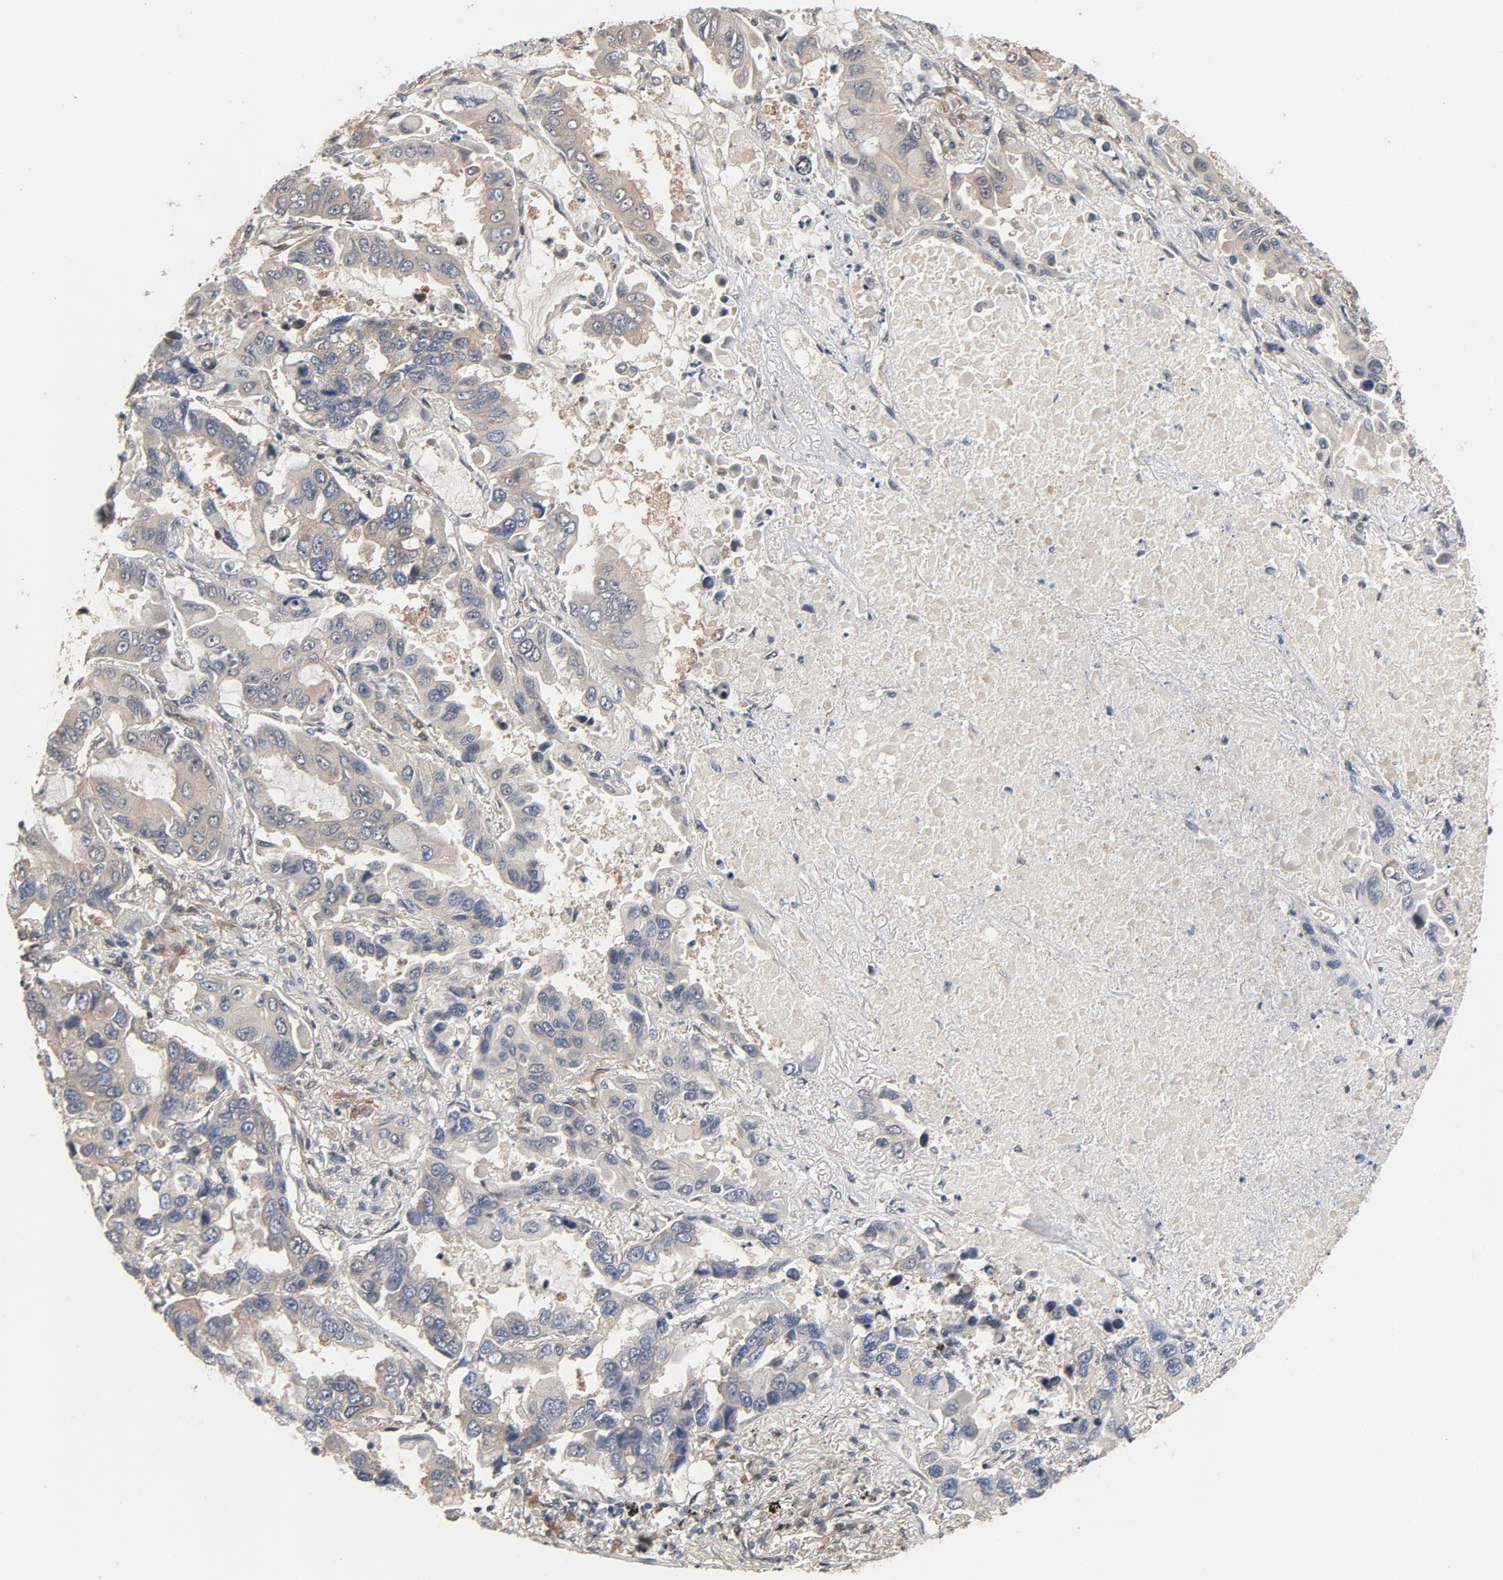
{"staining": {"intensity": "negative", "quantity": "none", "location": "none"}, "tissue": "lung cancer", "cell_type": "Tumor cells", "image_type": "cancer", "snomed": [{"axis": "morphology", "description": "Adenocarcinoma, NOS"}, {"axis": "topography", "description": "Lung"}], "caption": "A high-resolution micrograph shows IHC staining of lung cancer (adenocarcinoma), which demonstrates no significant expression in tumor cells. (DAB immunohistochemistry, high magnification).", "gene": "PITPNM2", "patient": {"sex": "male", "age": 64}}